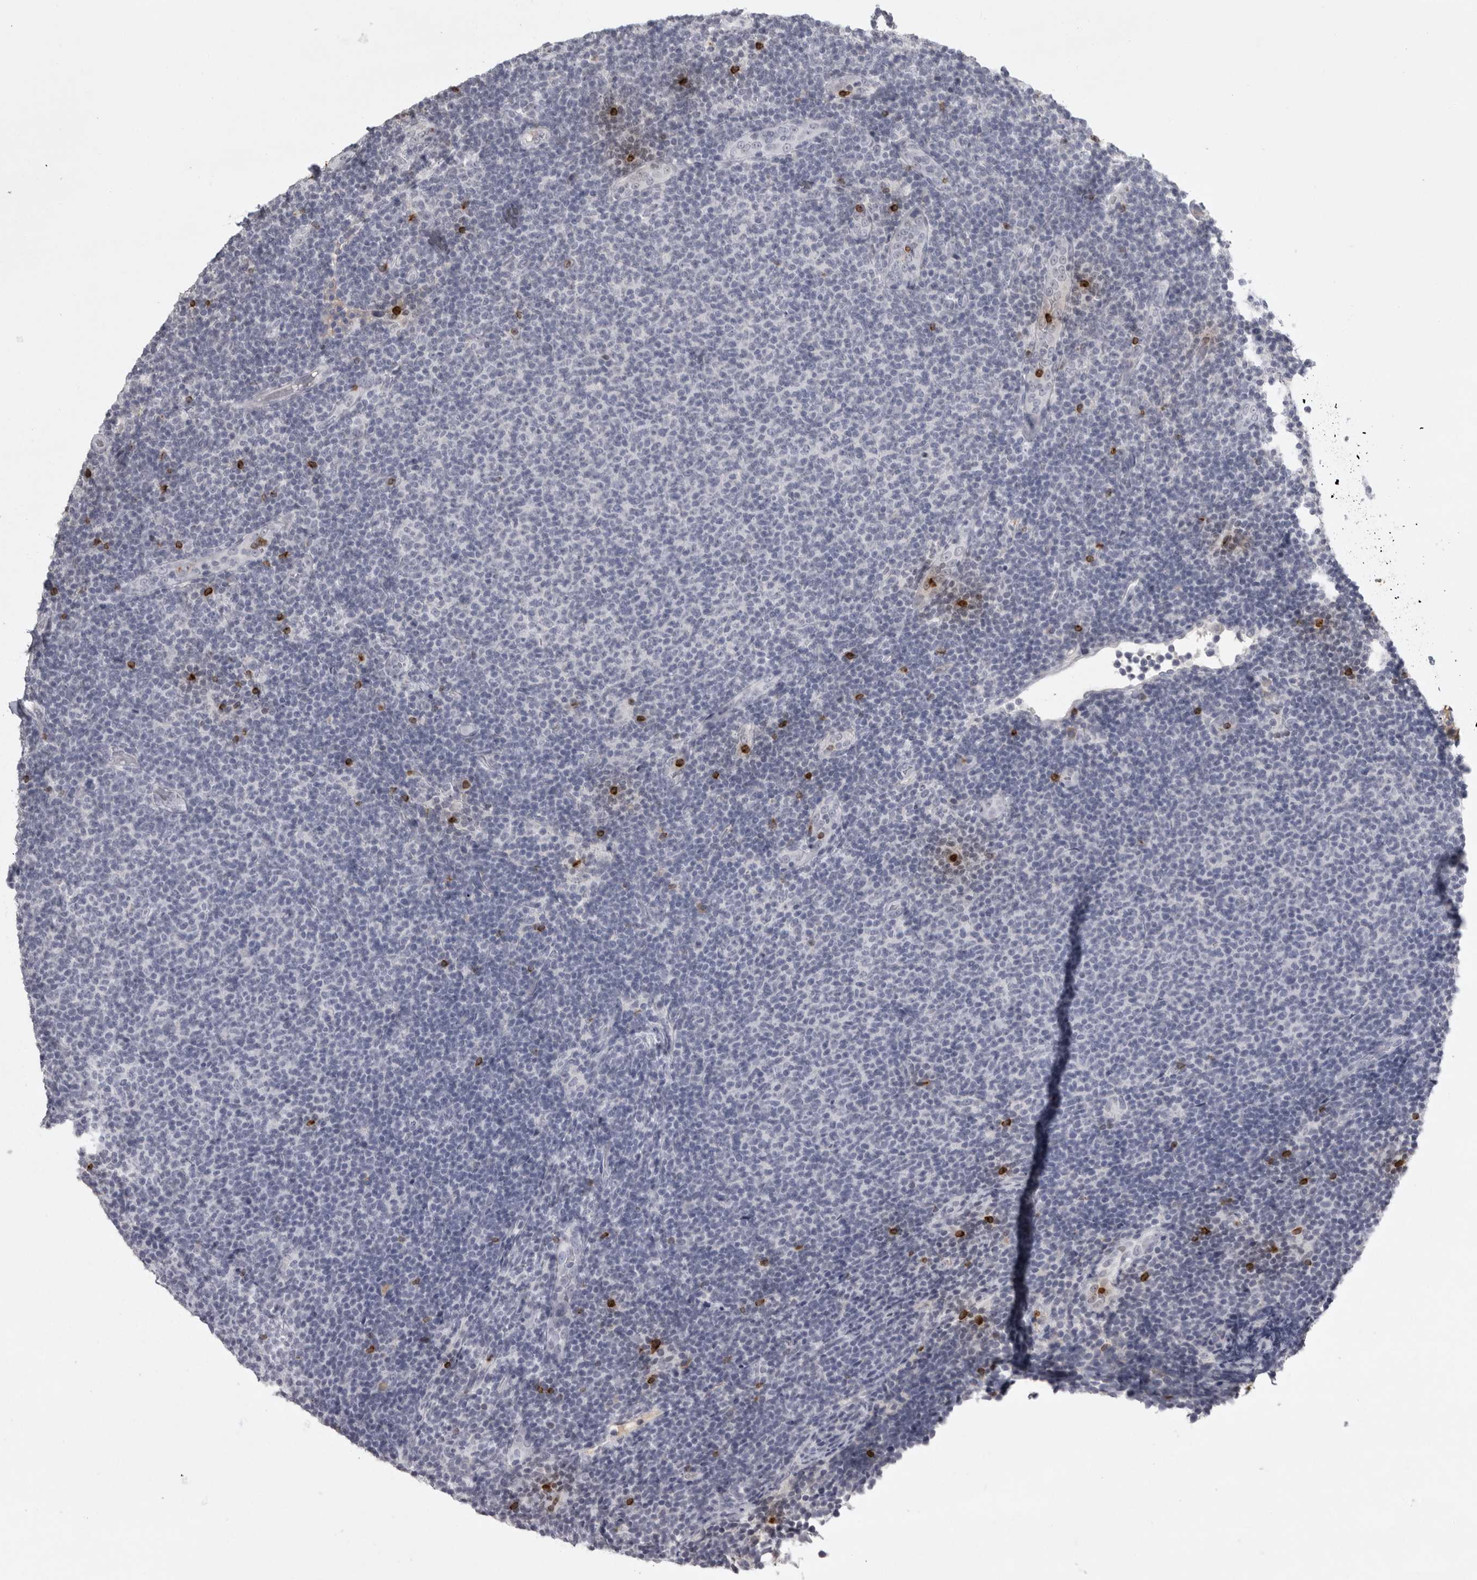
{"staining": {"intensity": "negative", "quantity": "none", "location": "none"}, "tissue": "lymphoma", "cell_type": "Tumor cells", "image_type": "cancer", "snomed": [{"axis": "morphology", "description": "Malignant lymphoma, non-Hodgkin's type, Low grade"}, {"axis": "topography", "description": "Lymph node"}], "caption": "DAB (3,3'-diaminobenzidine) immunohistochemical staining of human low-grade malignant lymphoma, non-Hodgkin's type demonstrates no significant staining in tumor cells.", "gene": "GNLY", "patient": {"sex": "male", "age": 66}}